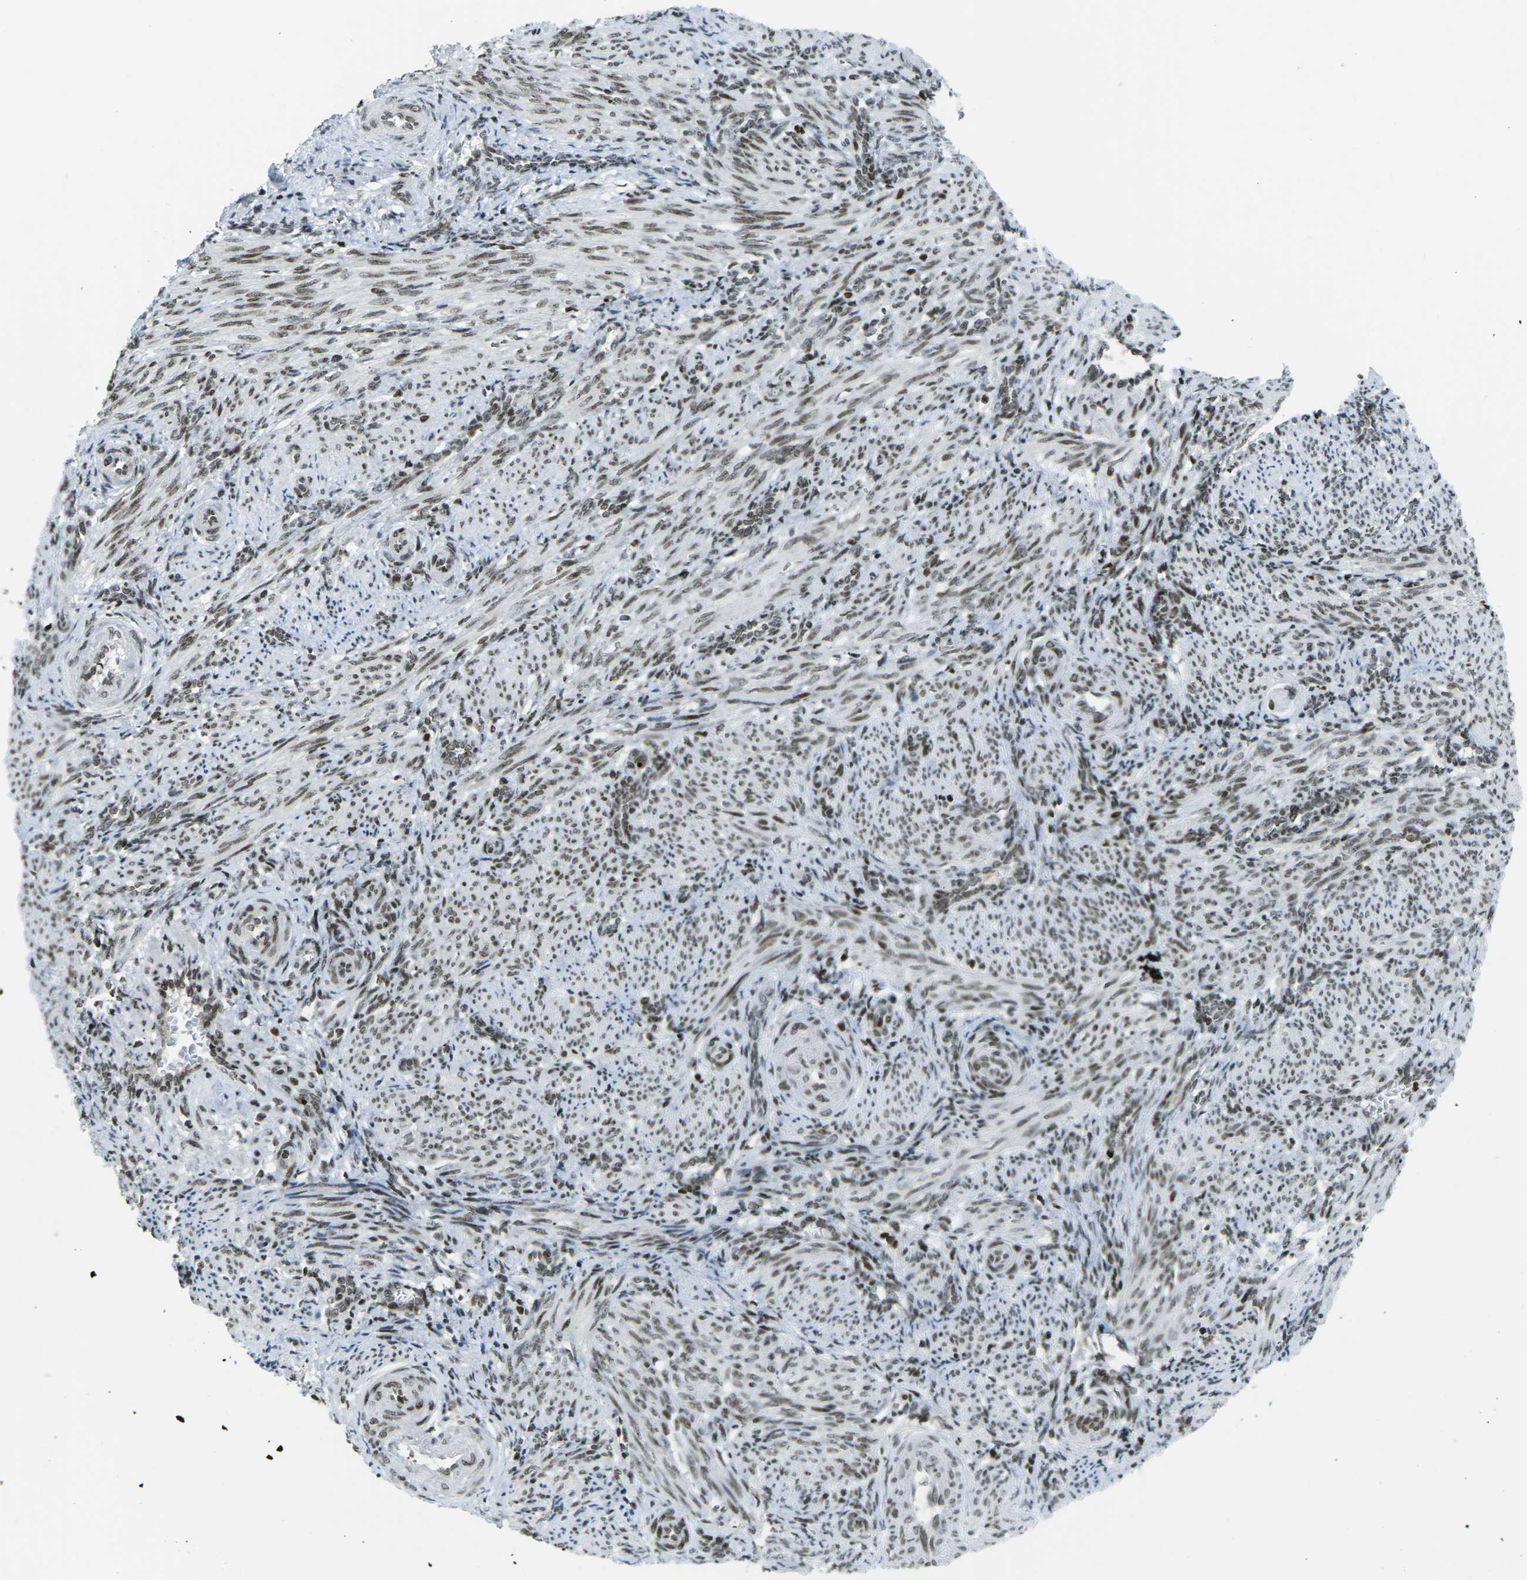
{"staining": {"intensity": "moderate", "quantity": ">75%", "location": "nuclear"}, "tissue": "smooth muscle", "cell_type": "Smooth muscle cells", "image_type": "normal", "snomed": [{"axis": "morphology", "description": "Normal tissue, NOS"}, {"axis": "topography", "description": "Endometrium"}], "caption": "This is an image of immunohistochemistry staining of unremarkable smooth muscle, which shows moderate expression in the nuclear of smooth muscle cells.", "gene": "EME1", "patient": {"sex": "female", "age": 33}}